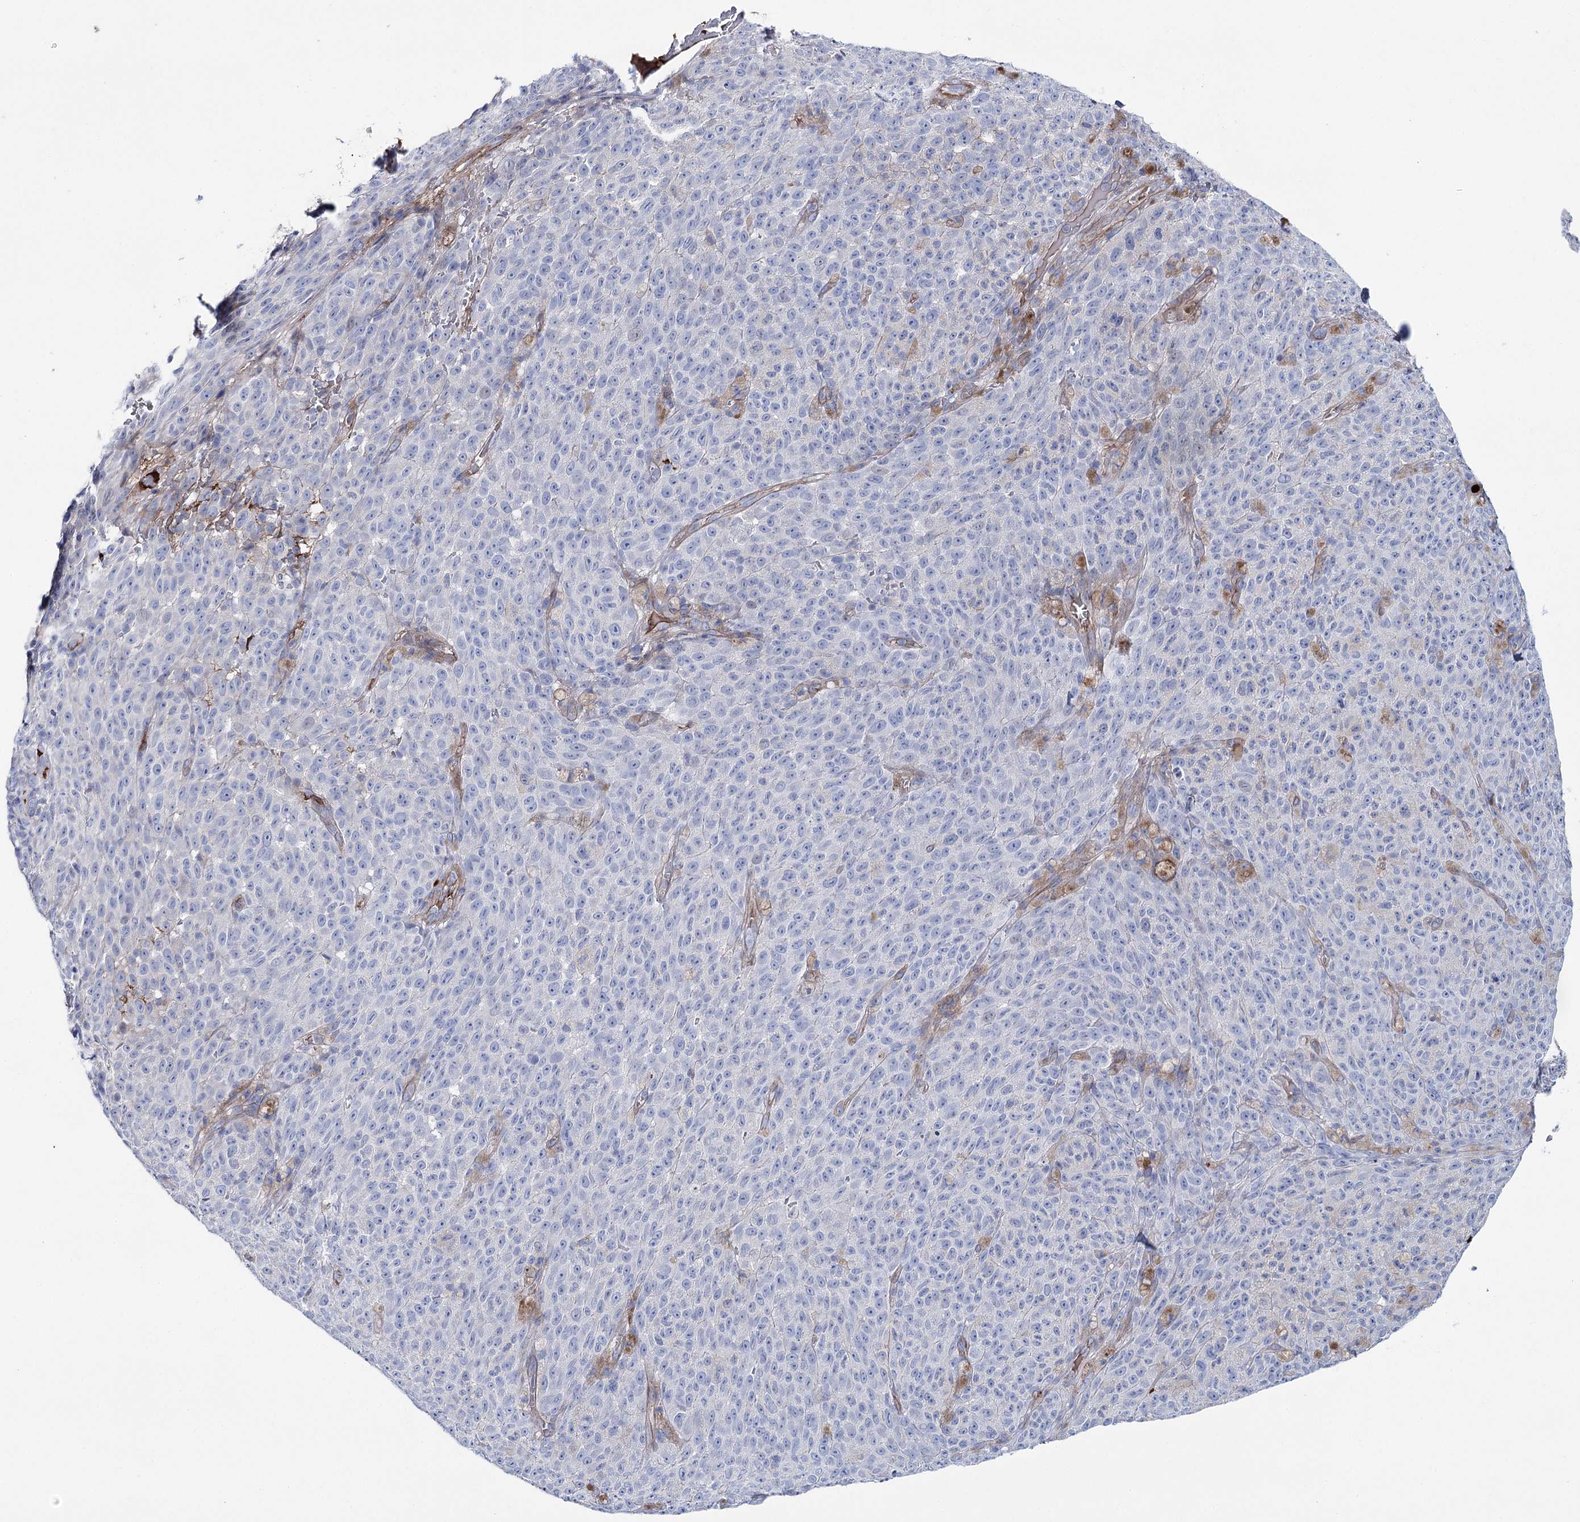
{"staining": {"intensity": "negative", "quantity": "none", "location": "none"}, "tissue": "melanoma", "cell_type": "Tumor cells", "image_type": "cancer", "snomed": [{"axis": "morphology", "description": "Malignant melanoma, NOS"}, {"axis": "topography", "description": "Skin"}], "caption": "High power microscopy image of an IHC photomicrograph of melanoma, revealing no significant positivity in tumor cells.", "gene": "ANKRD23", "patient": {"sex": "female", "age": 82}}